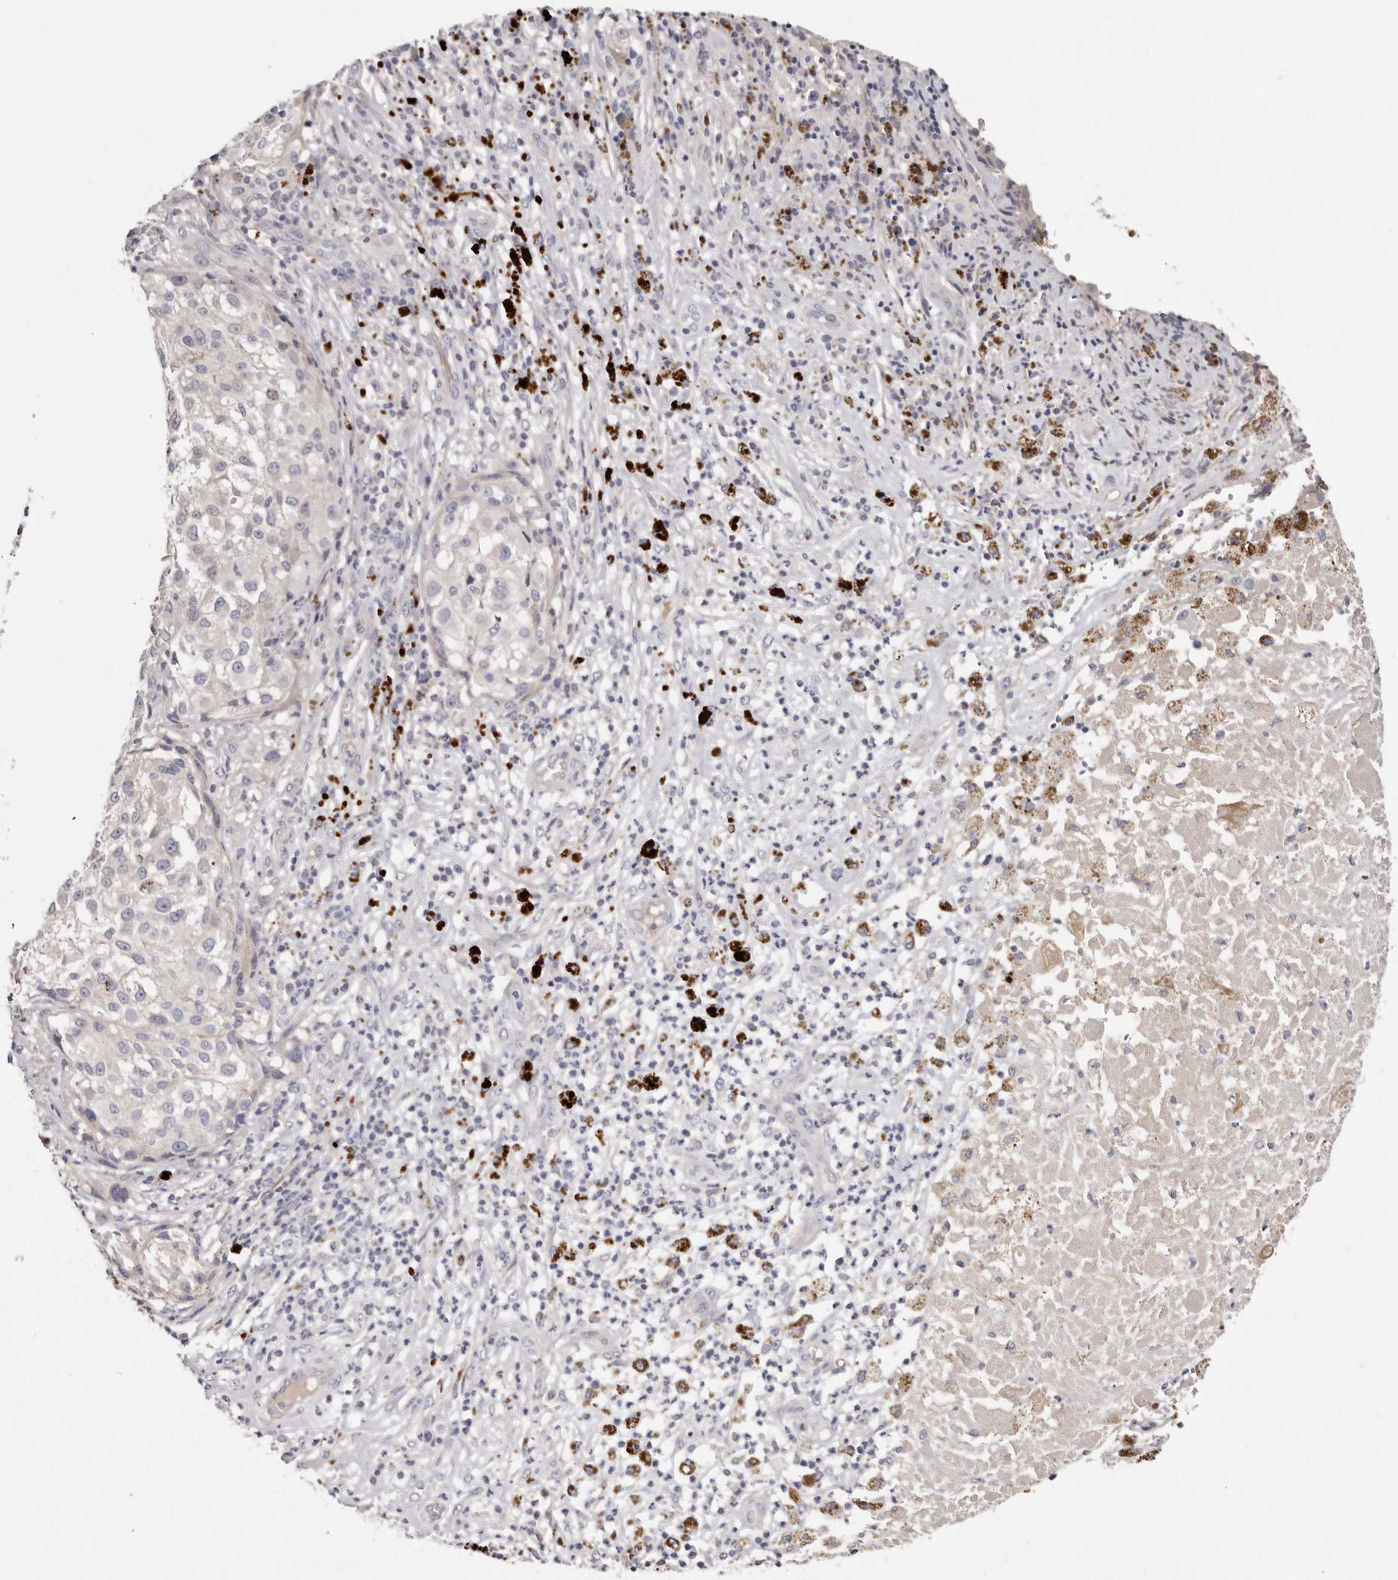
{"staining": {"intensity": "negative", "quantity": "none", "location": "none"}, "tissue": "melanoma", "cell_type": "Tumor cells", "image_type": "cancer", "snomed": [{"axis": "morphology", "description": "Necrosis, NOS"}, {"axis": "morphology", "description": "Malignant melanoma, NOS"}, {"axis": "topography", "description": "Skin"}], "caption": "High magnification brightfield microscopy of melanoma stained with DAB (3,3'-diaminobenzidine) (brown) and counterstained with hematoxylin (blue): tumor cells show no significant staining.", "gene": "STK16", "patient": {"sex": "female", "age": 87}}